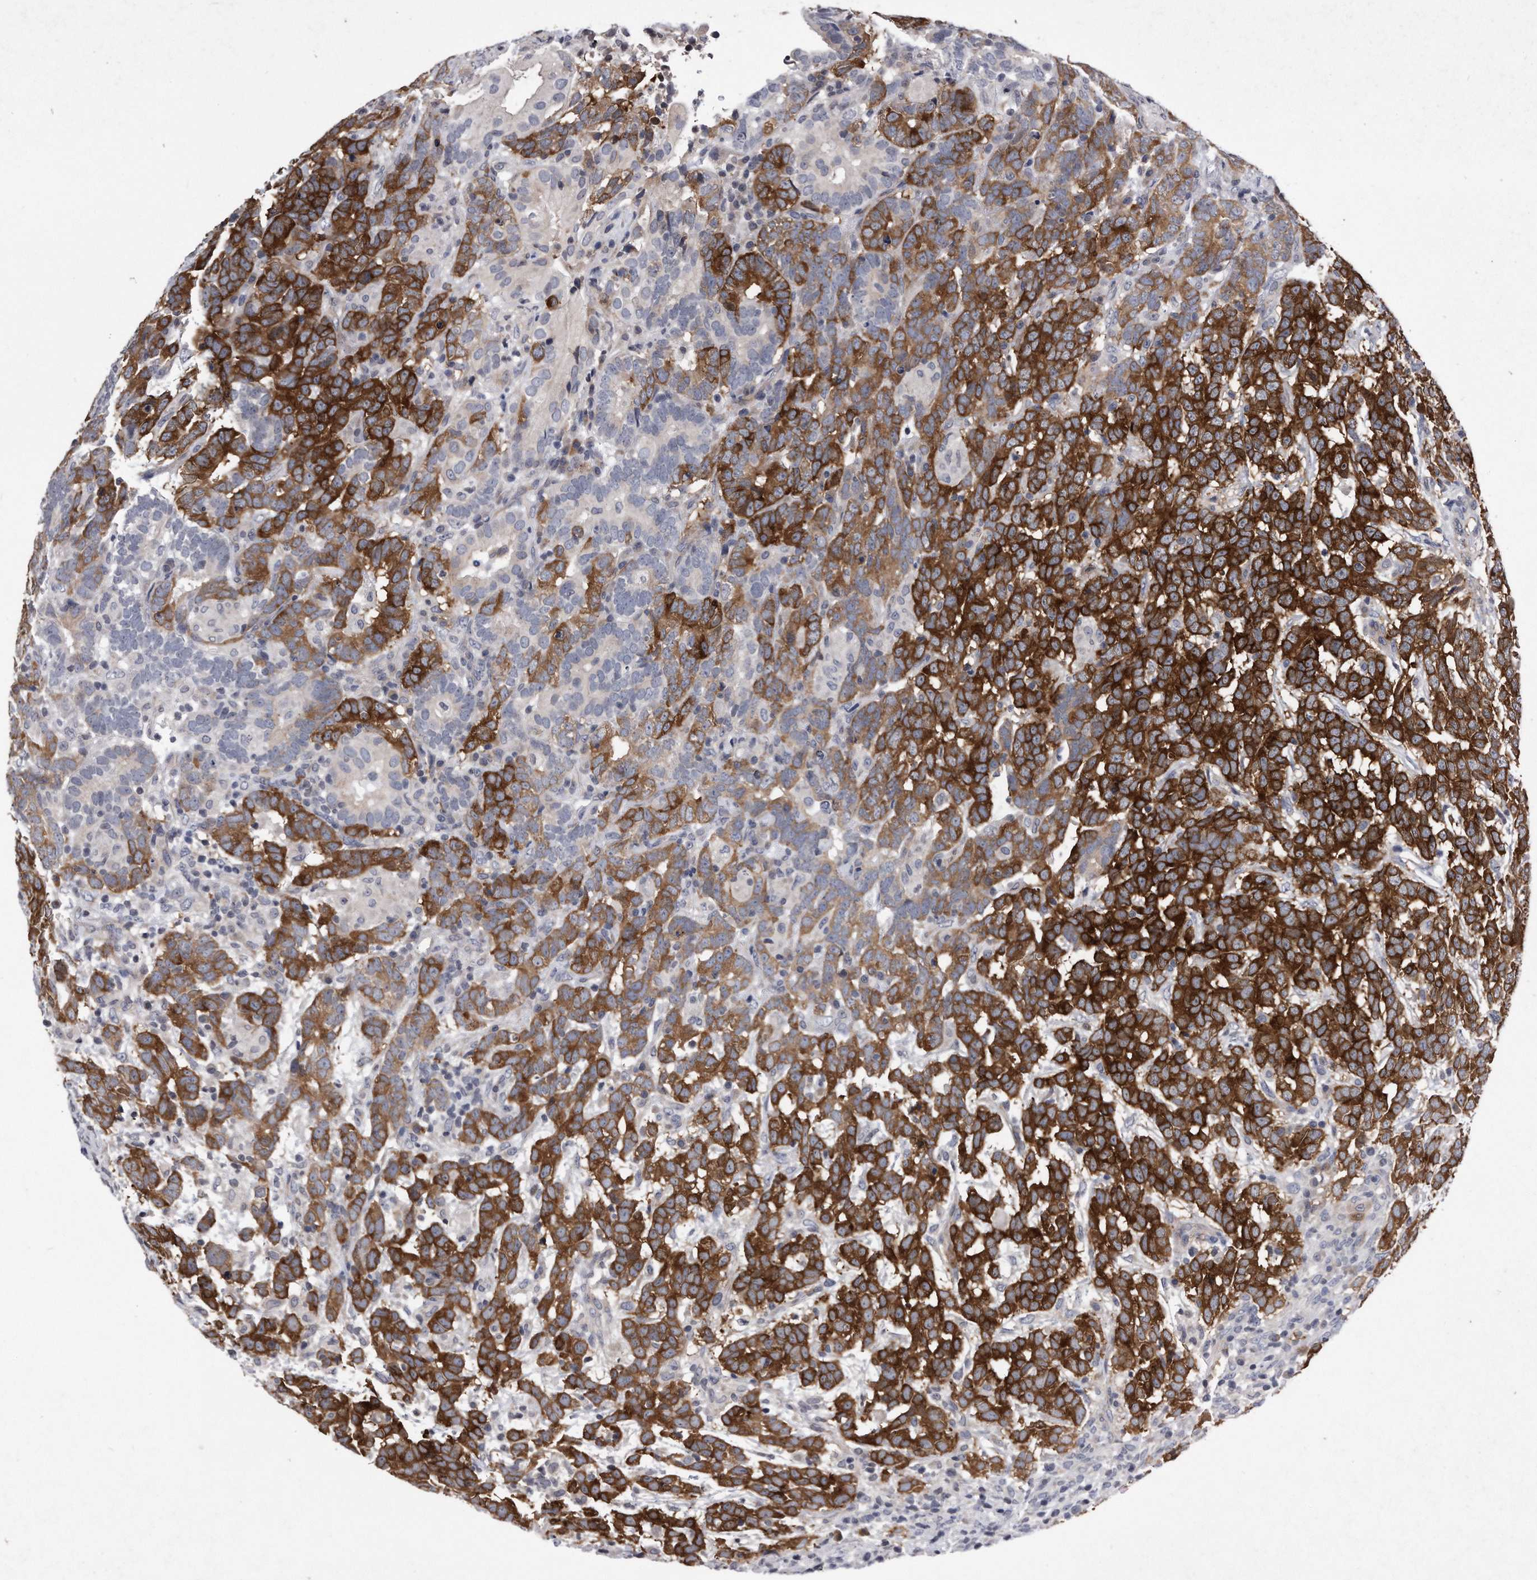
{"staining": {"intensity": "strong", "quantity": ">75%", "location": "cytoplasmic/membranous"}, "tissue": "testis cancer", "cell_type": "Tumor cells", "image_type": "cancer", "snomed": [{"axis": "morphology", "description": "Carcinoma, Embryonal, NOS"}, {"axis": "topography", "description": "Testis"}], "caption": "An image of embryonal carcinoma (testis) stained for a protein exhibits strong cytoplasmic/membranous brown staining in tumor cells.", "gene": "DAB1", "patient": {"sex": "male", "age": 26}}